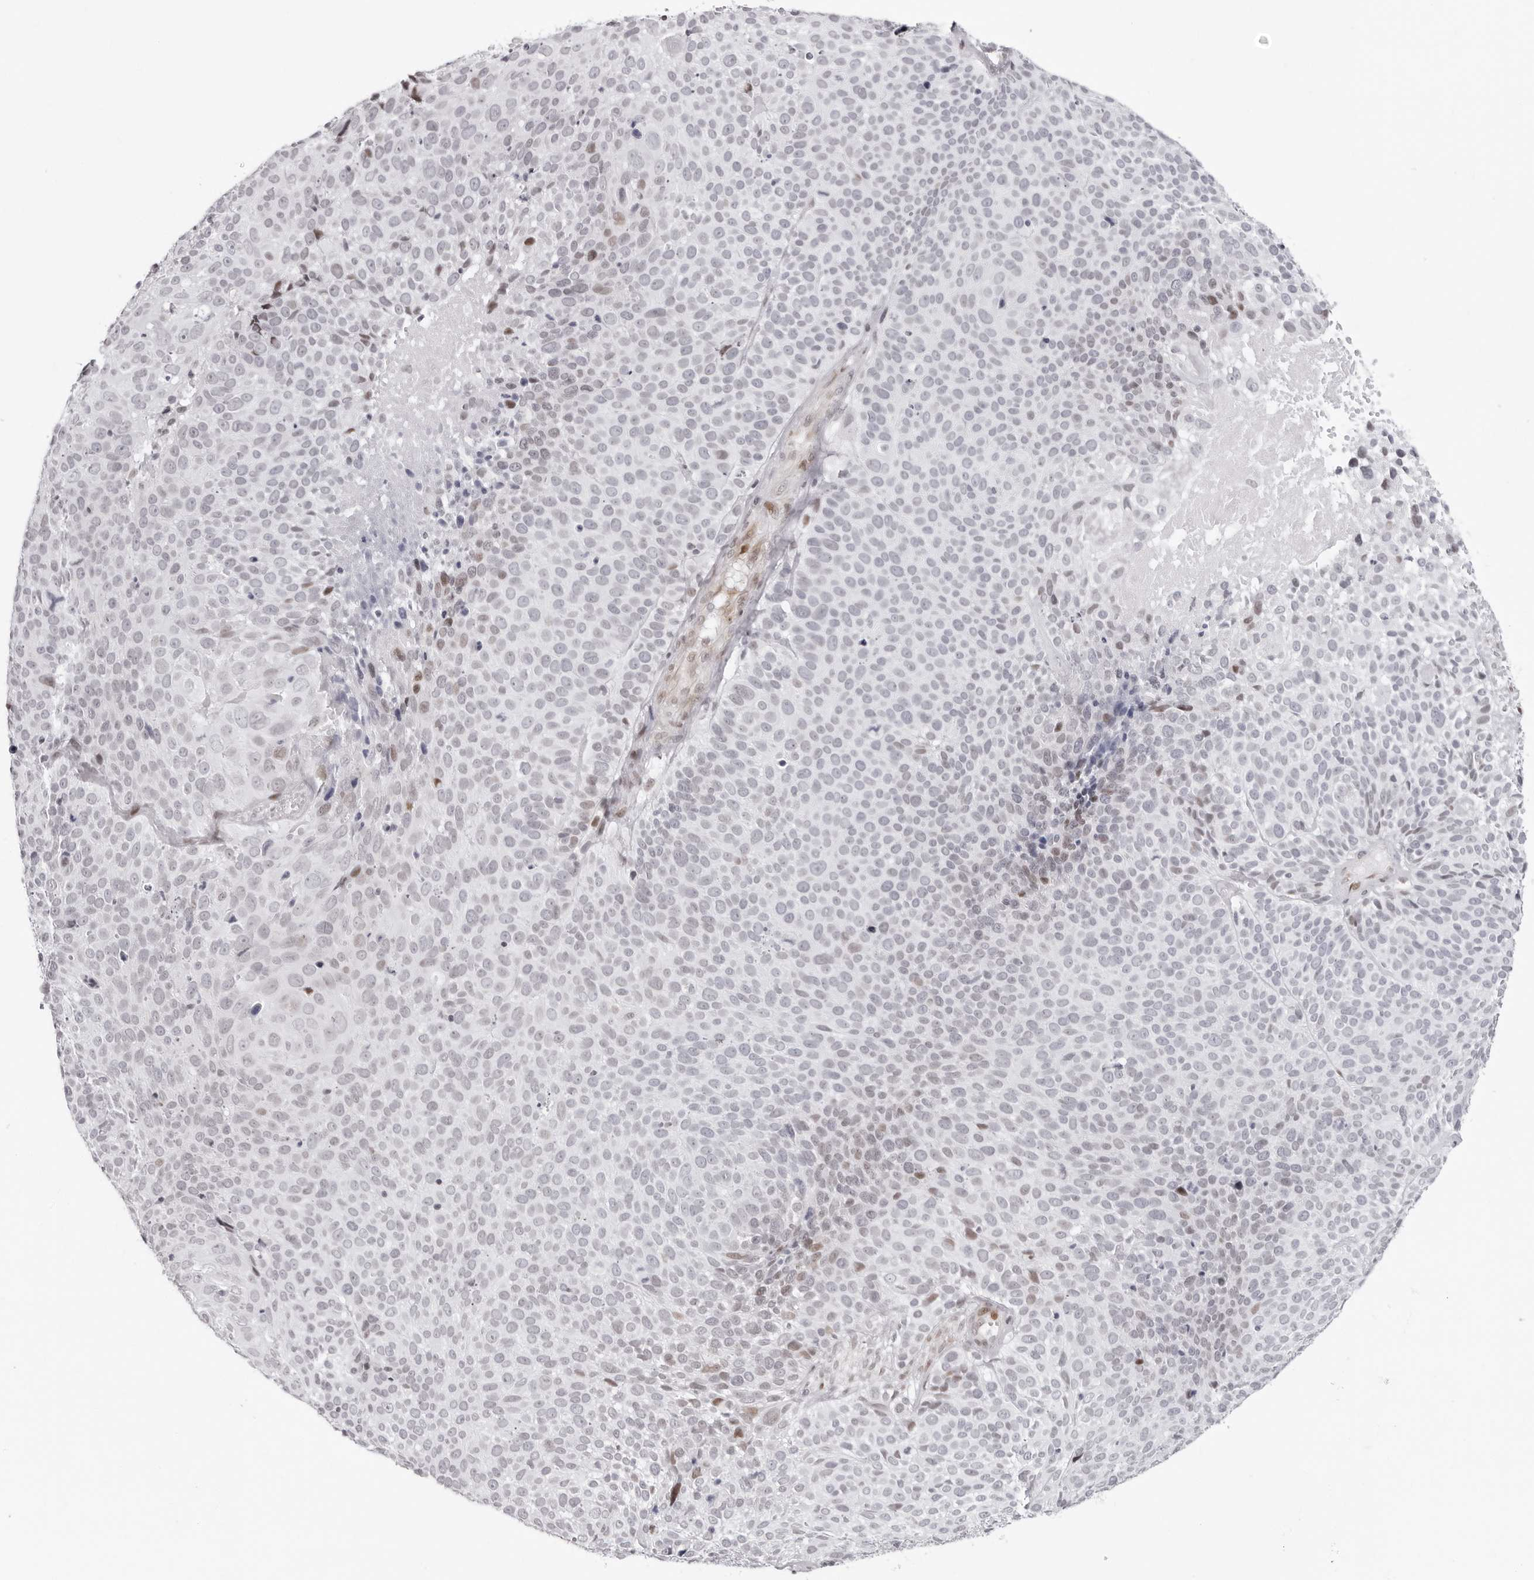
{"staining": {"intensity": "negative", "quantity": "none", "location": "none"}, "tissue": "cervical cancer", "cell_type": "Tumor cells", "image_type": "cancer", "snomed": [{"axis": "morphology", "description": "Squamous cell carcinoma, NOS"}, {"axis": "topography", "description": "Cervix"}], "caption": "A photomicrograph of human cervical squamous cell carcinoma is negative for staining in tumor cells.", "gene": "NTPCR", "patient": {"sex": "female", "age": 74}}